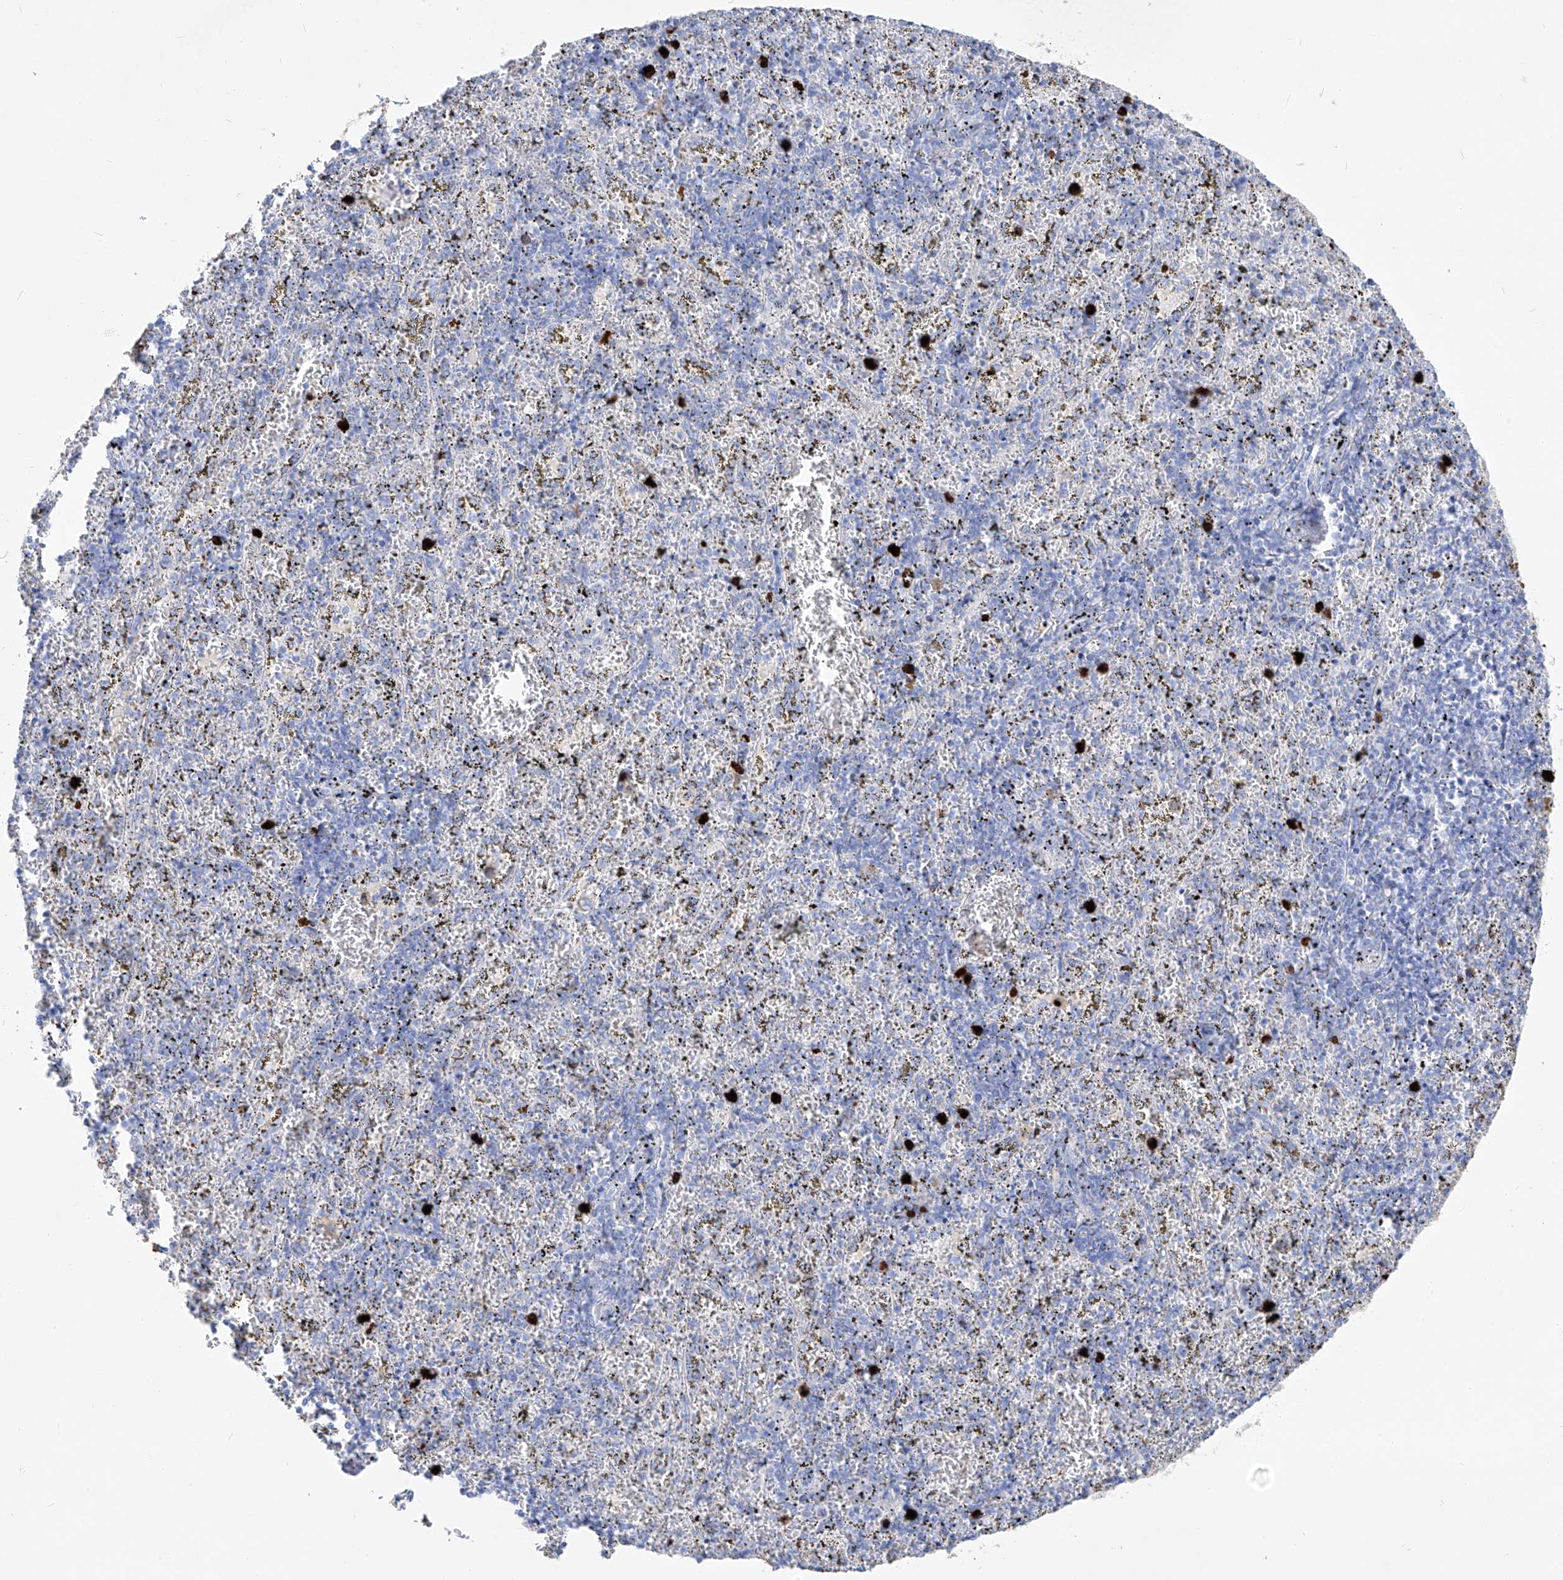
{"staining": {"intensity": "strong", "quantity": "<25%", "location": "cytoplasmic/membranous"}, "tissue": "spleen", "cell_type": "Cells in red pulp", "image_type": "normal", "snomed": [{"axis": "morphology", "description": "Normal tissue, NOS"}, {"axis": "topography", "description": "Spleen"}], "caption": "This micrograph displays immunohistochemistry staining of benign human spleen, with medium strong cytoplasmic/membranous staining in approximately <25% of cells in red pulp.", "gene": "FRS3", "patient": {"sex": "male", "age": 11}}